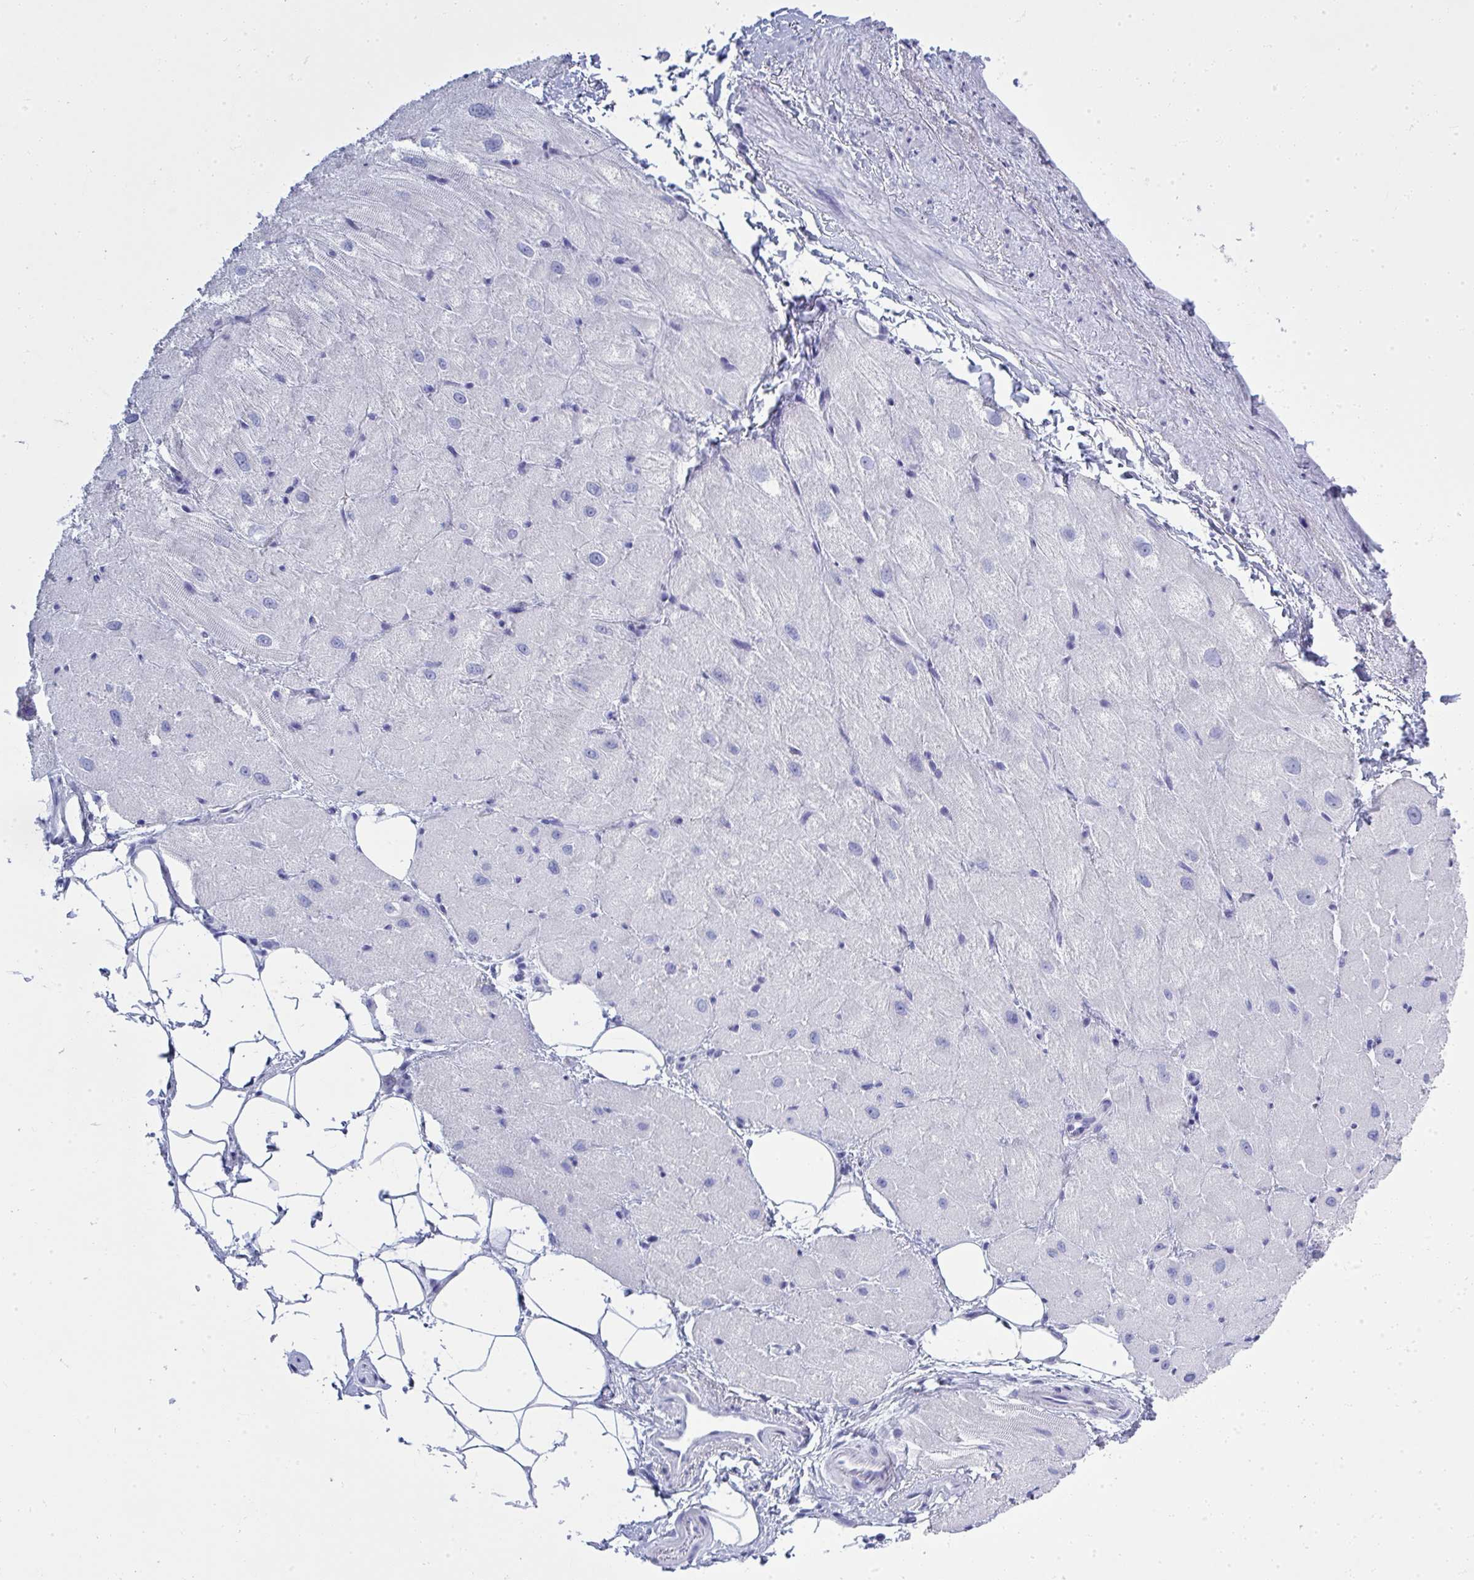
{"staining": {"intensity": "negative", "quantity": "none", "location": "none"}, "tissue": "heart muscle", "cell_type": "Cardiomyocytes", "image_type": "normal", "snomed": [{"axis": "morphology", "description": "Normal tissue, NOS"}, {"axis": "topography", "description": "Heart"}], "caption": "This is an IHC image of benign heart muscle. There is no staining in cardiomyocytes.", "gene": "QDPR", "patient": {"sex": "male", "age": 62}}